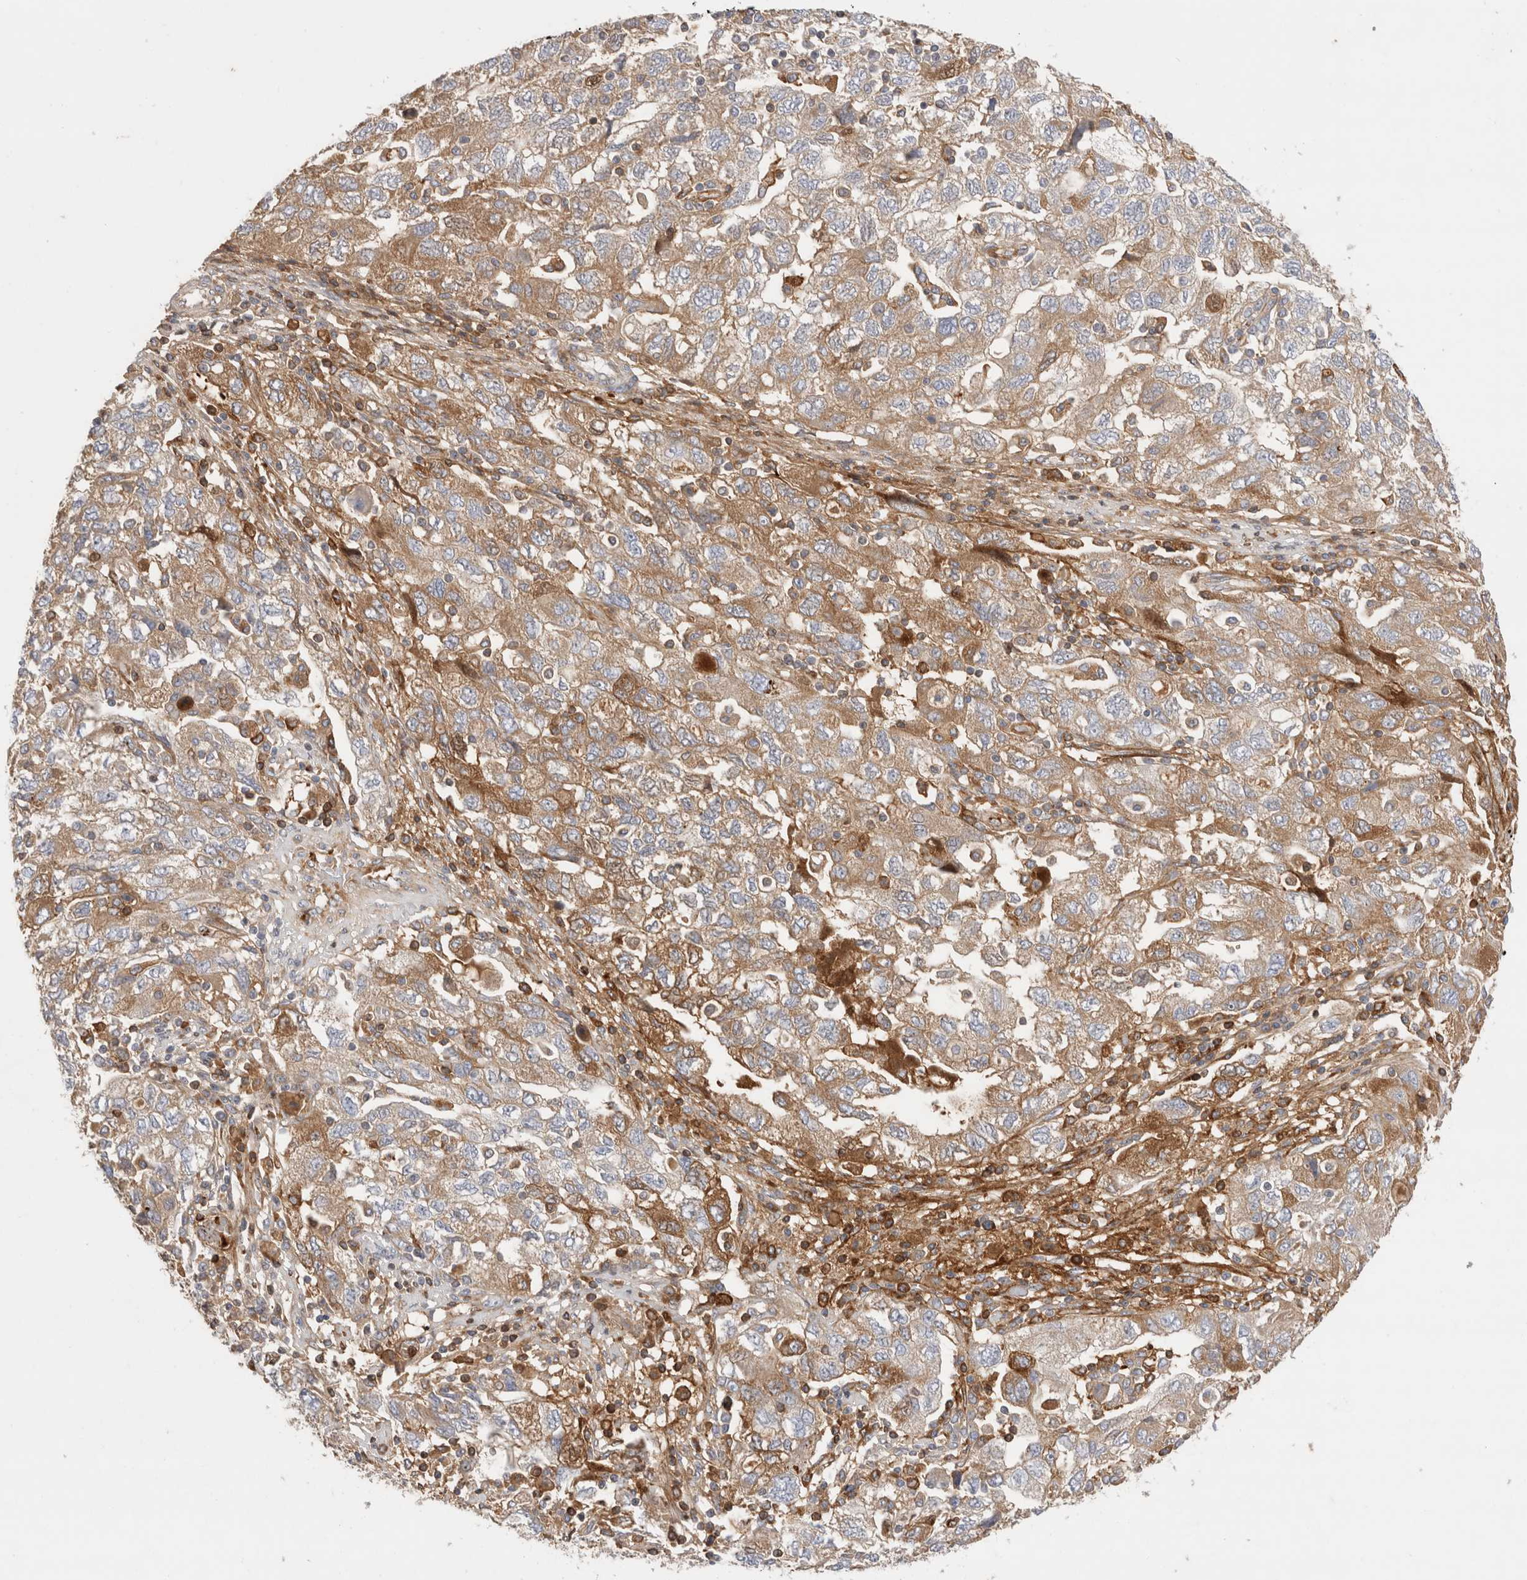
{"staining": {"intensity": "moderate", "quantity": ">75%", "location": "cytoplasmic/membranous"}, "tissue": "ovarian cancer", "cell_type": "Tumor cells", "image_type": "cancer", "snomed": [{"axis": "morphology", "description": "Carcinoma, NOS"}, {"axis": "morphology", "description": "Cystadenocarcinoma, serous, NOS"}, {"axis": "topography", "description": "Ovary"}], "caption": "Immunohistochemical staining of human ovarian cancer exhibits moderate cytoplasmic/membranous protein positivity in about >75% of tumor cells. The staining was performed using DAB (3,3'-diaminobenzidine) to visualize the protein expression in brown, while the nuclei were stained in blue with hematoxylin (Magnification: 20x).", "gene": "ECHDC2", "patient": {"sex": "female", "age": 69}}